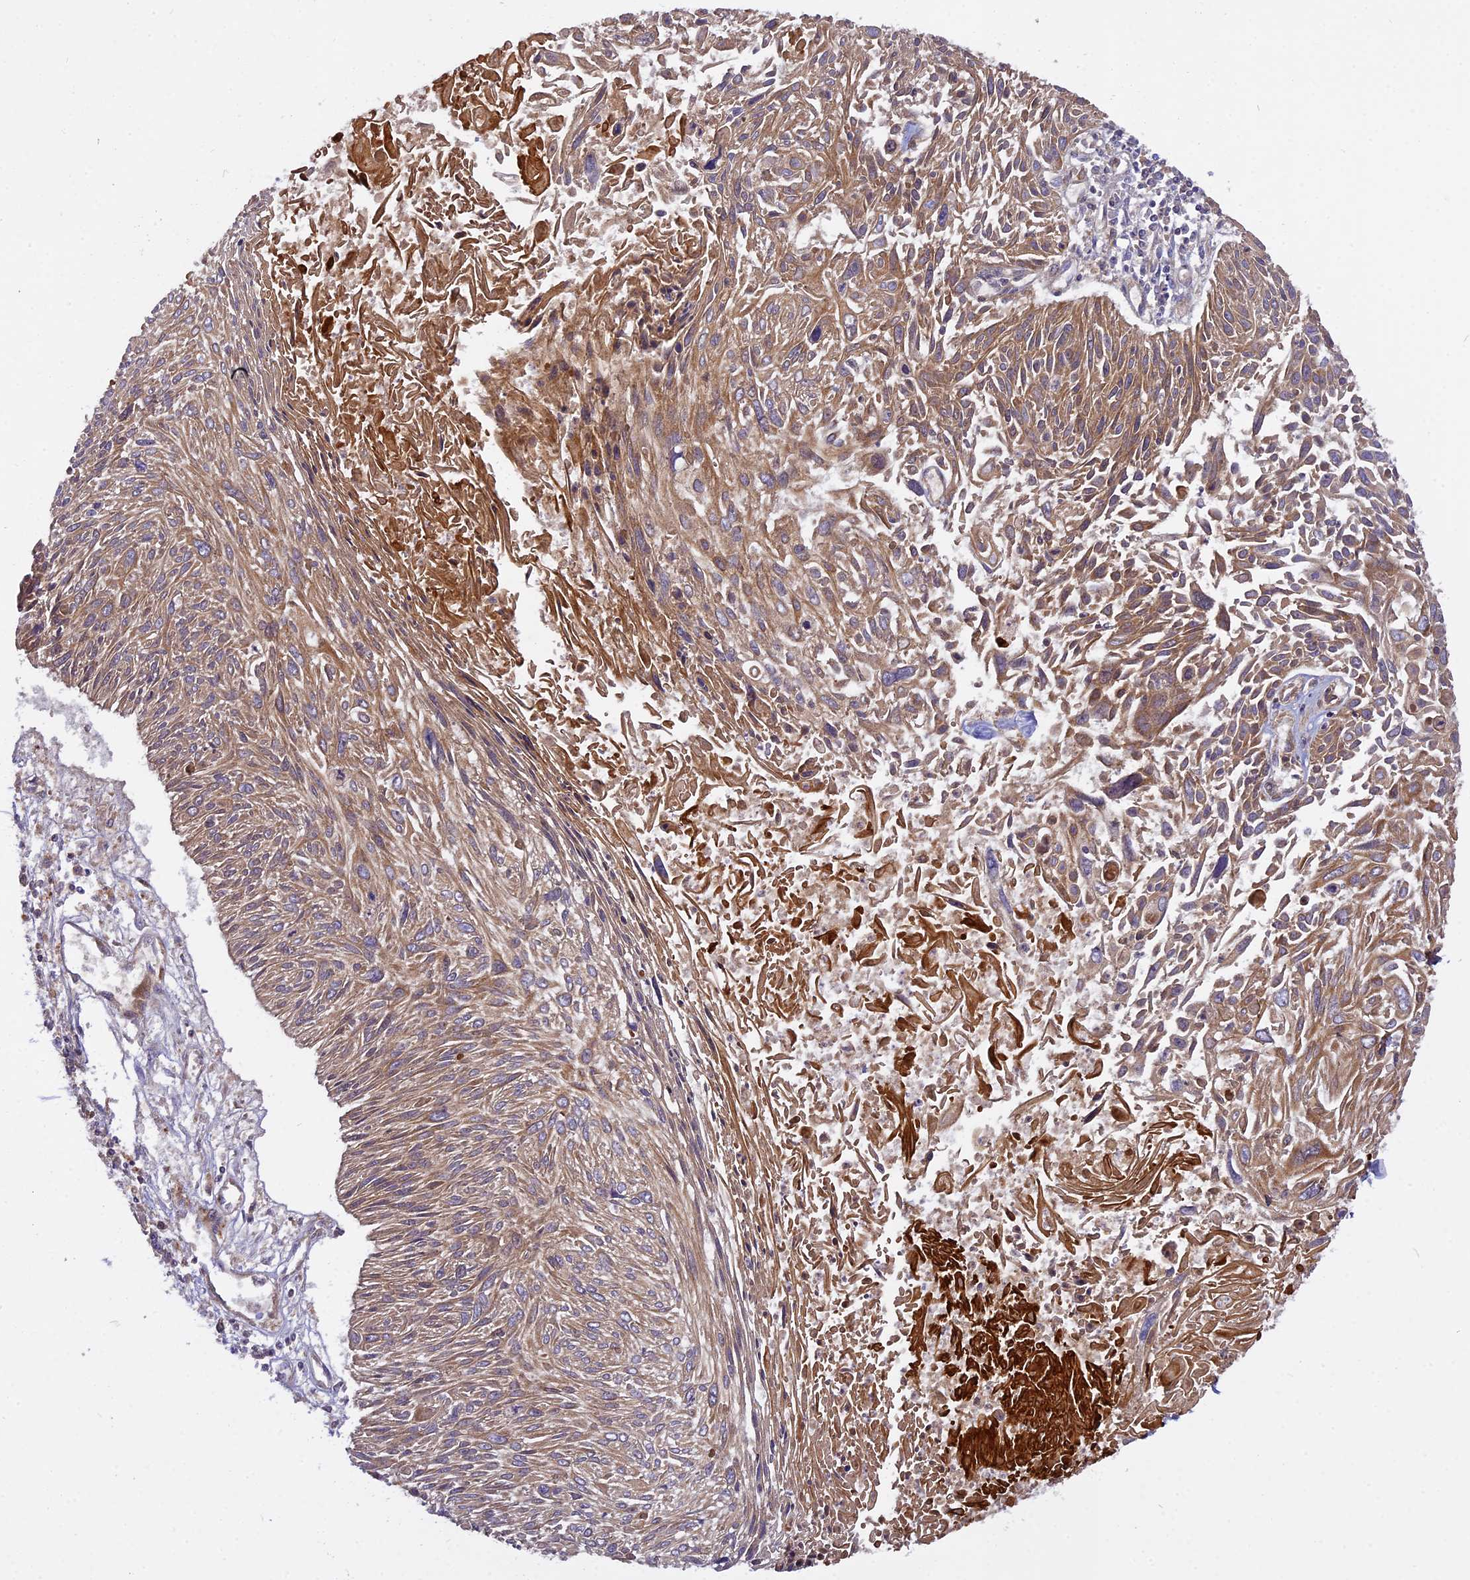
{"staining": {"intensity": "weak", "quantity": ">75%", "location": "cytoplasmic/membranous"}, "tissue": "cervical cancer", "cell_type": "Tumor cells", "image_type": "cancer", "snomed": [{"axis": "morphology", "description": "Squamous cell carcinoma, NOS"}, {"axis": "topography", "description": "Cervix"}], "caption": "Immunohistochemistry (IHC) histopathology image of neoplastic tissue: cervical squamous cell carcinoma stained using IHC demonstrates low levels of weak protein expression localized specifically in the cytoplasmic/membranous of tumor cells, appearing as a cytoplasmic/membranous brown color.", "gene": "MYO9B", "patient": {"sex": "female", "age": 51}}